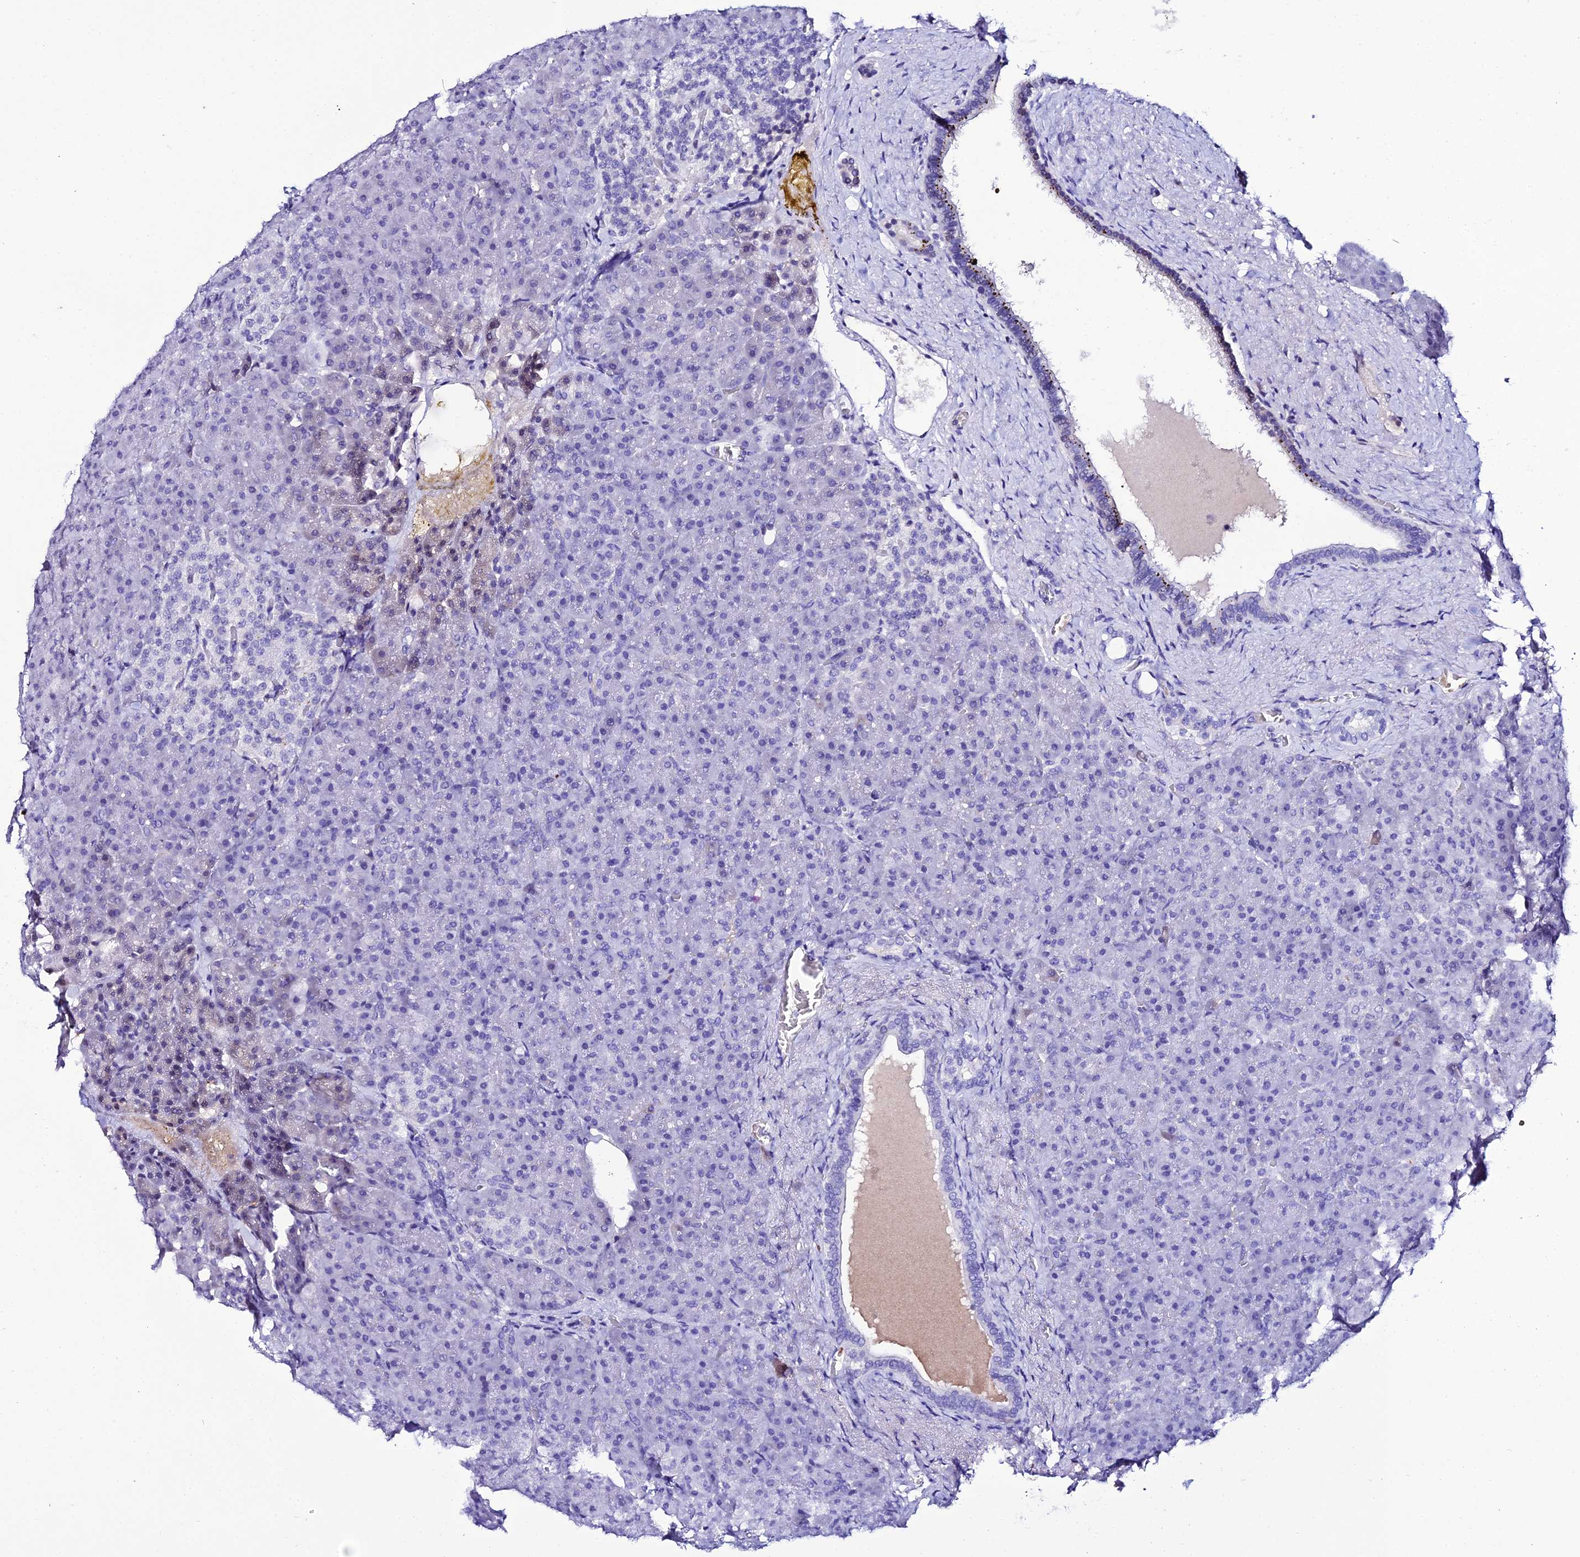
{"staining": {"intensity": "negative", "quantity": "none", "location": "none"}, "tissue": "pancreas", "cell_type": "Exocrine glandular cells", "image_type": "normal", "snomed": [{"axis": "morphology", "description": "Normal tissue, NOS"}, {"axis": "topography", "description": "Pancreas"}], "caption": "Pancreas was stained to show a protein in brown. There is no significant staining in exocrine glandular cells. (DAB (3,3'-diaminobenzidine) immunohistochemistry visualized using brightfield microscopy, high magnification).", "gene": "DEFB132", "patient": {"sex": "female", "age": 74}}